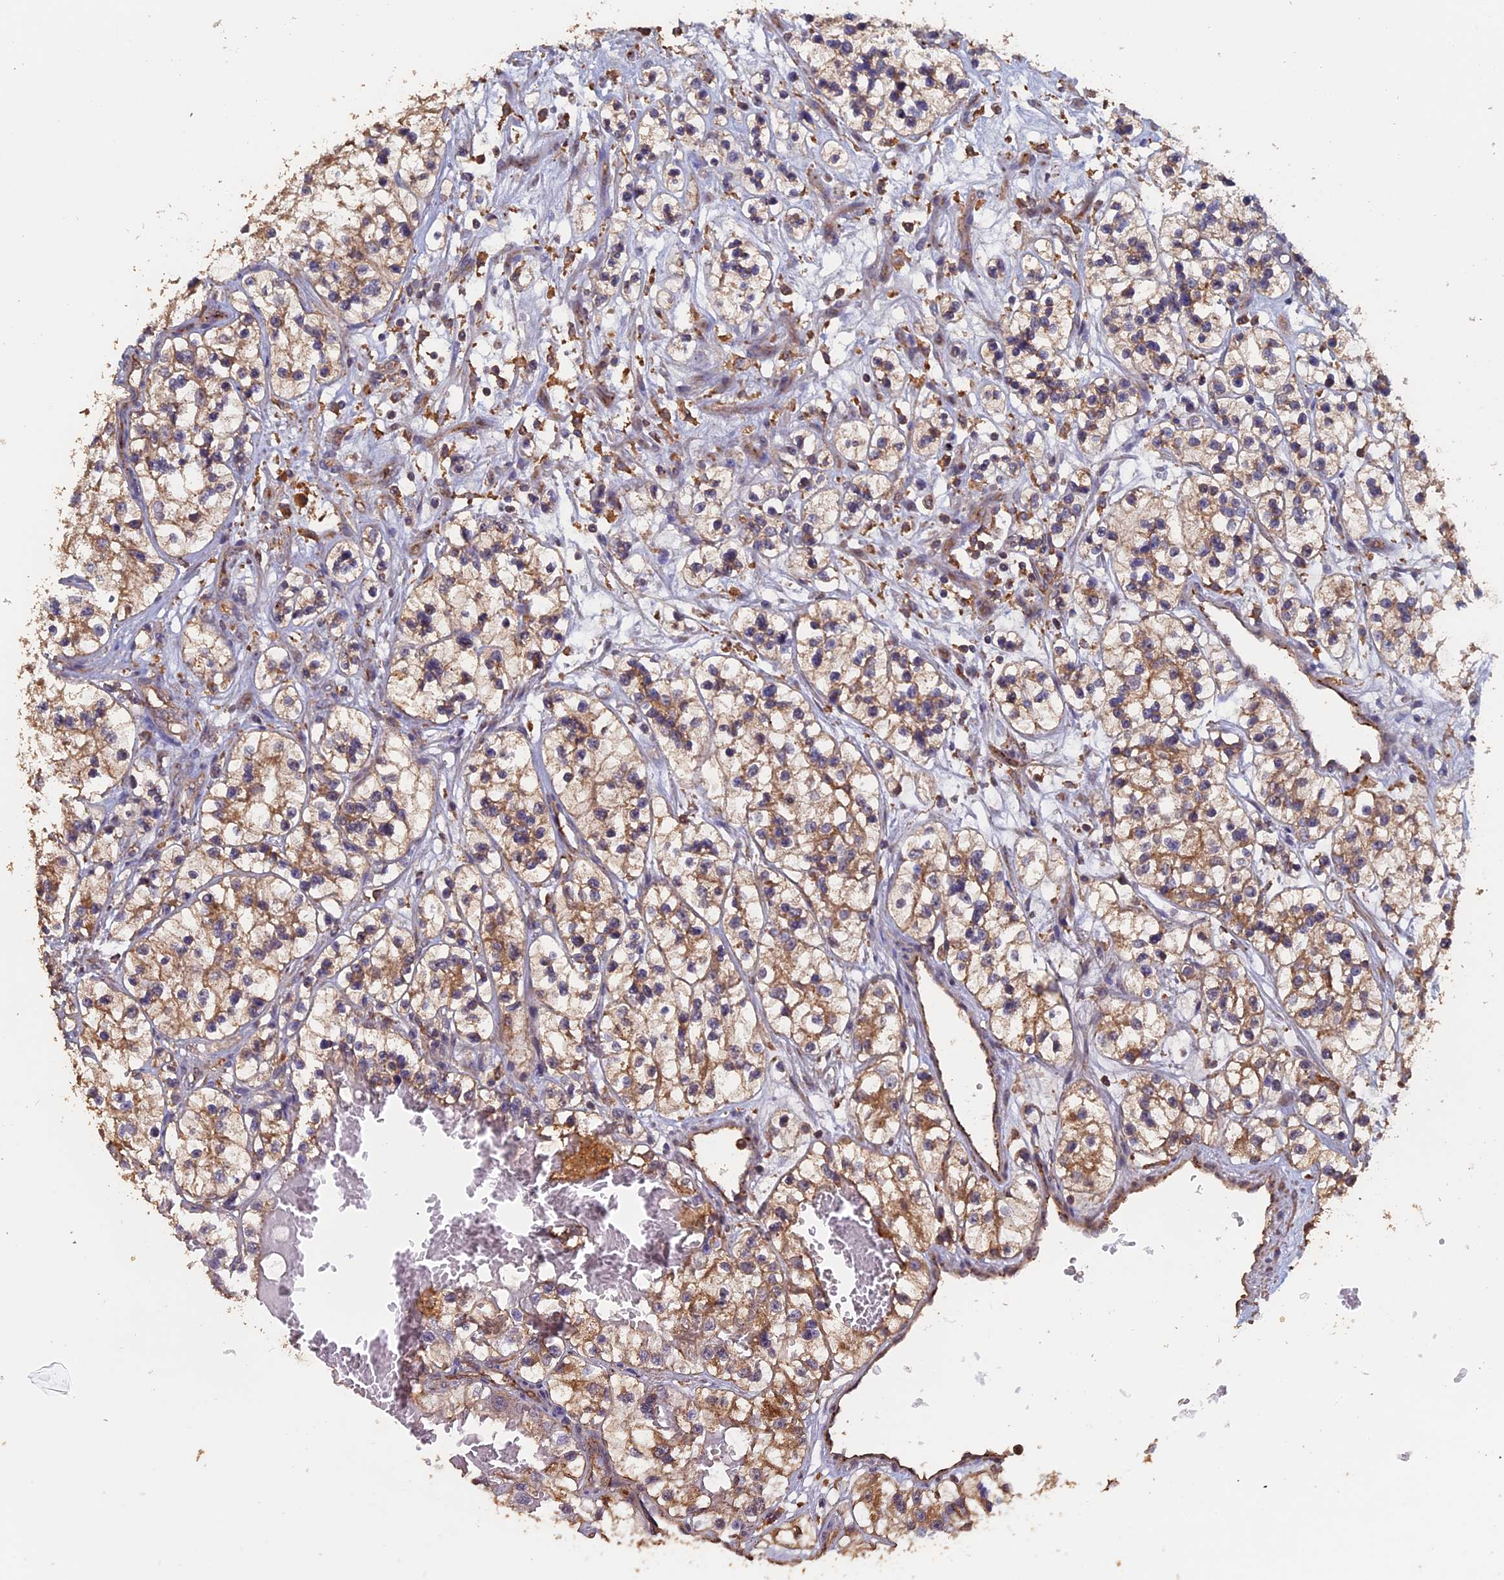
{"staining": {"intensity": "moderate", "quantity": ">75%", "location": "cytoplasmic/membranous"}, "tissue": "renal cancer", "cell_type": "Tumor cells", "image_type": "cancer", "snomed": [{"axis": "morphology", "description": "Adenocarcinoma, NOS"}, {"axis": "topography", "description": "Kidney"}], "caption": "About >75% of tumor cells in human renal cancer demonstrate moderate cytoplasmic/membranous protein staining as visualized by brown immunohistochemical staining.", "gene": "PIGQ", "patient": {"sex": "female", "age": 57}}